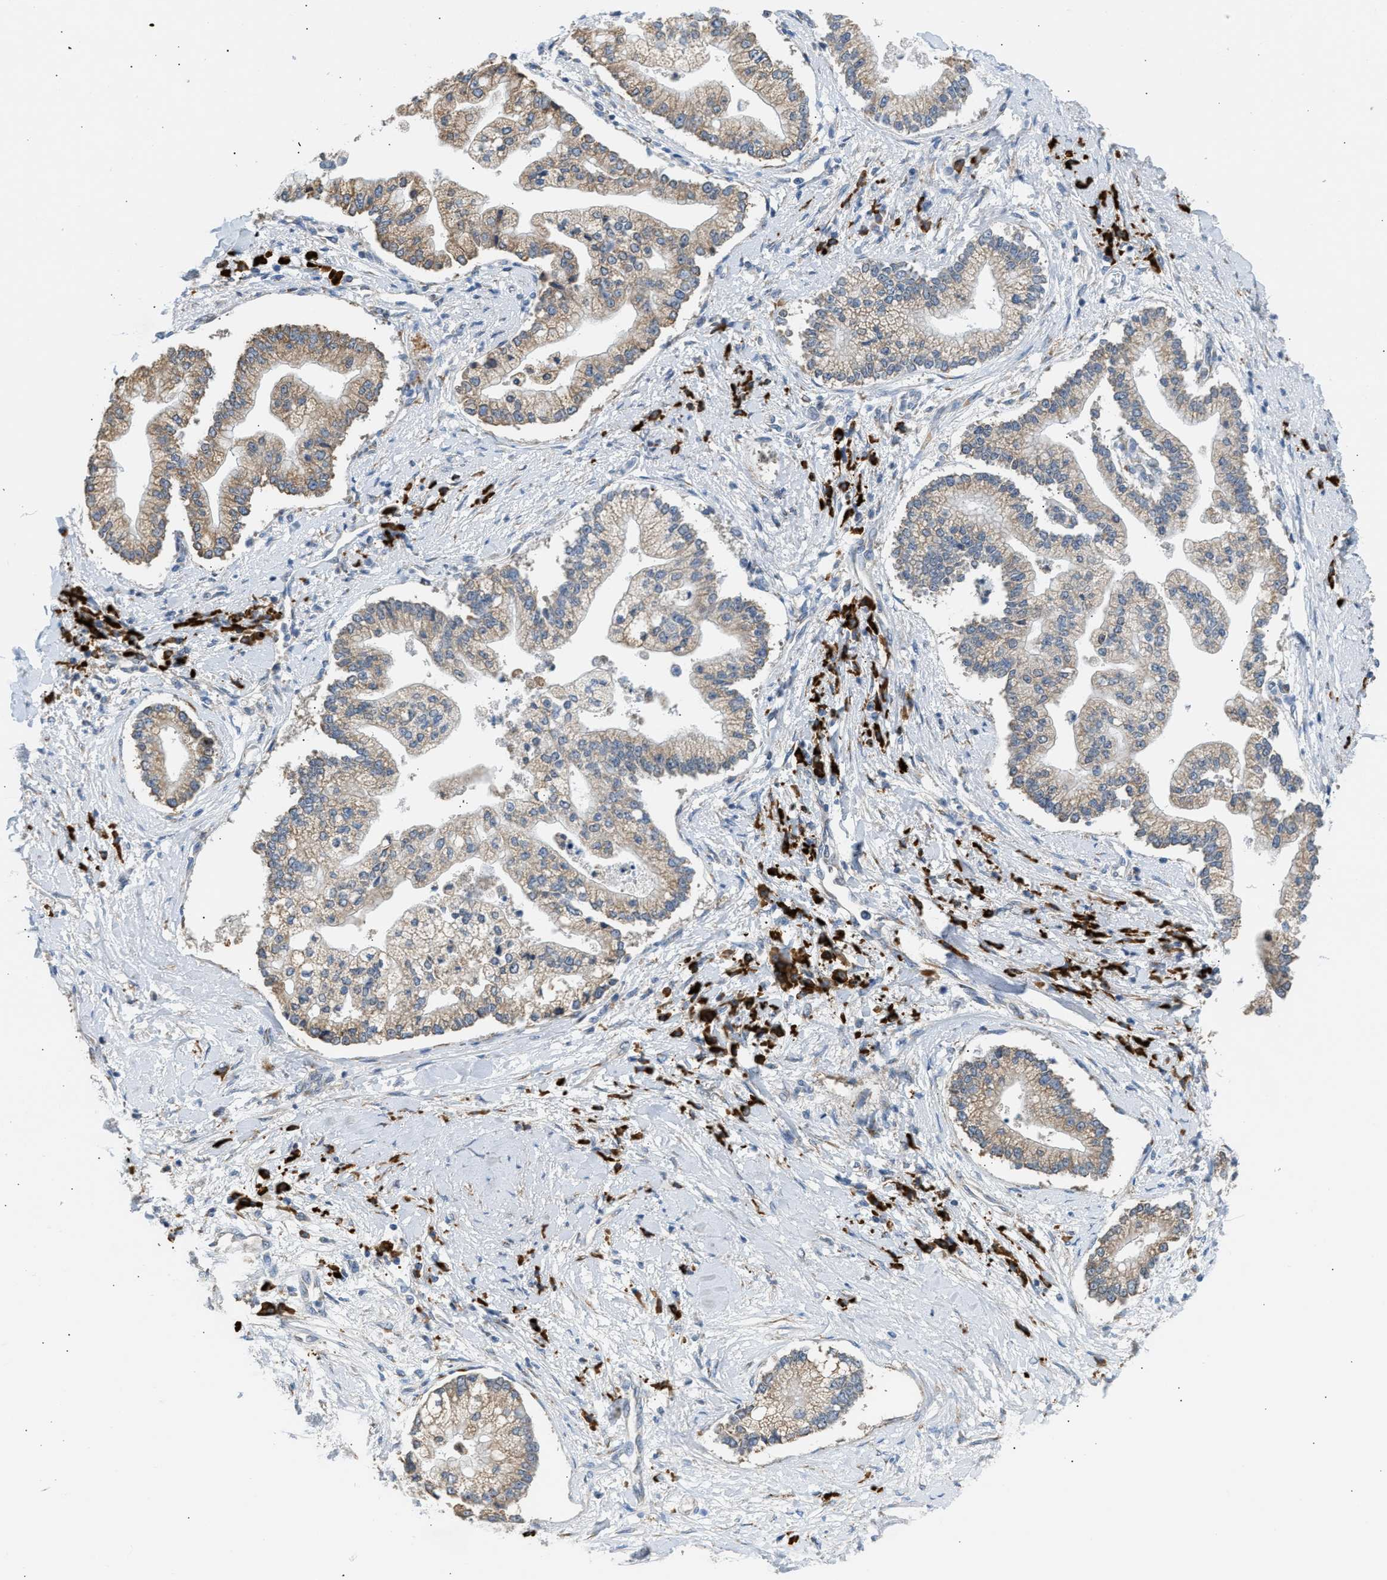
{"staining": {"intensity": "weak", "quantity": ">75%", "location": "cytoplasmic/membranous"}, "tissue": "liver cancer", "cell_type": "Tumor cells", "image_type": "cancer", "snomed": [{"axis": "morphology", "description": "Cholangiocarcinoma"}, {"axis": "topography", "description": "Liver"}], "caption": "This image demonstrates cholangiocarcinoma (liver) stained with IHC to label a protein in brown. The cytoplasmic/membranous of tumor cells show weak positivity for the protein. Nuclei are counter-stained blue.", "gene": "KCNC2", "patient": {"sex": "male", "age": 50}}